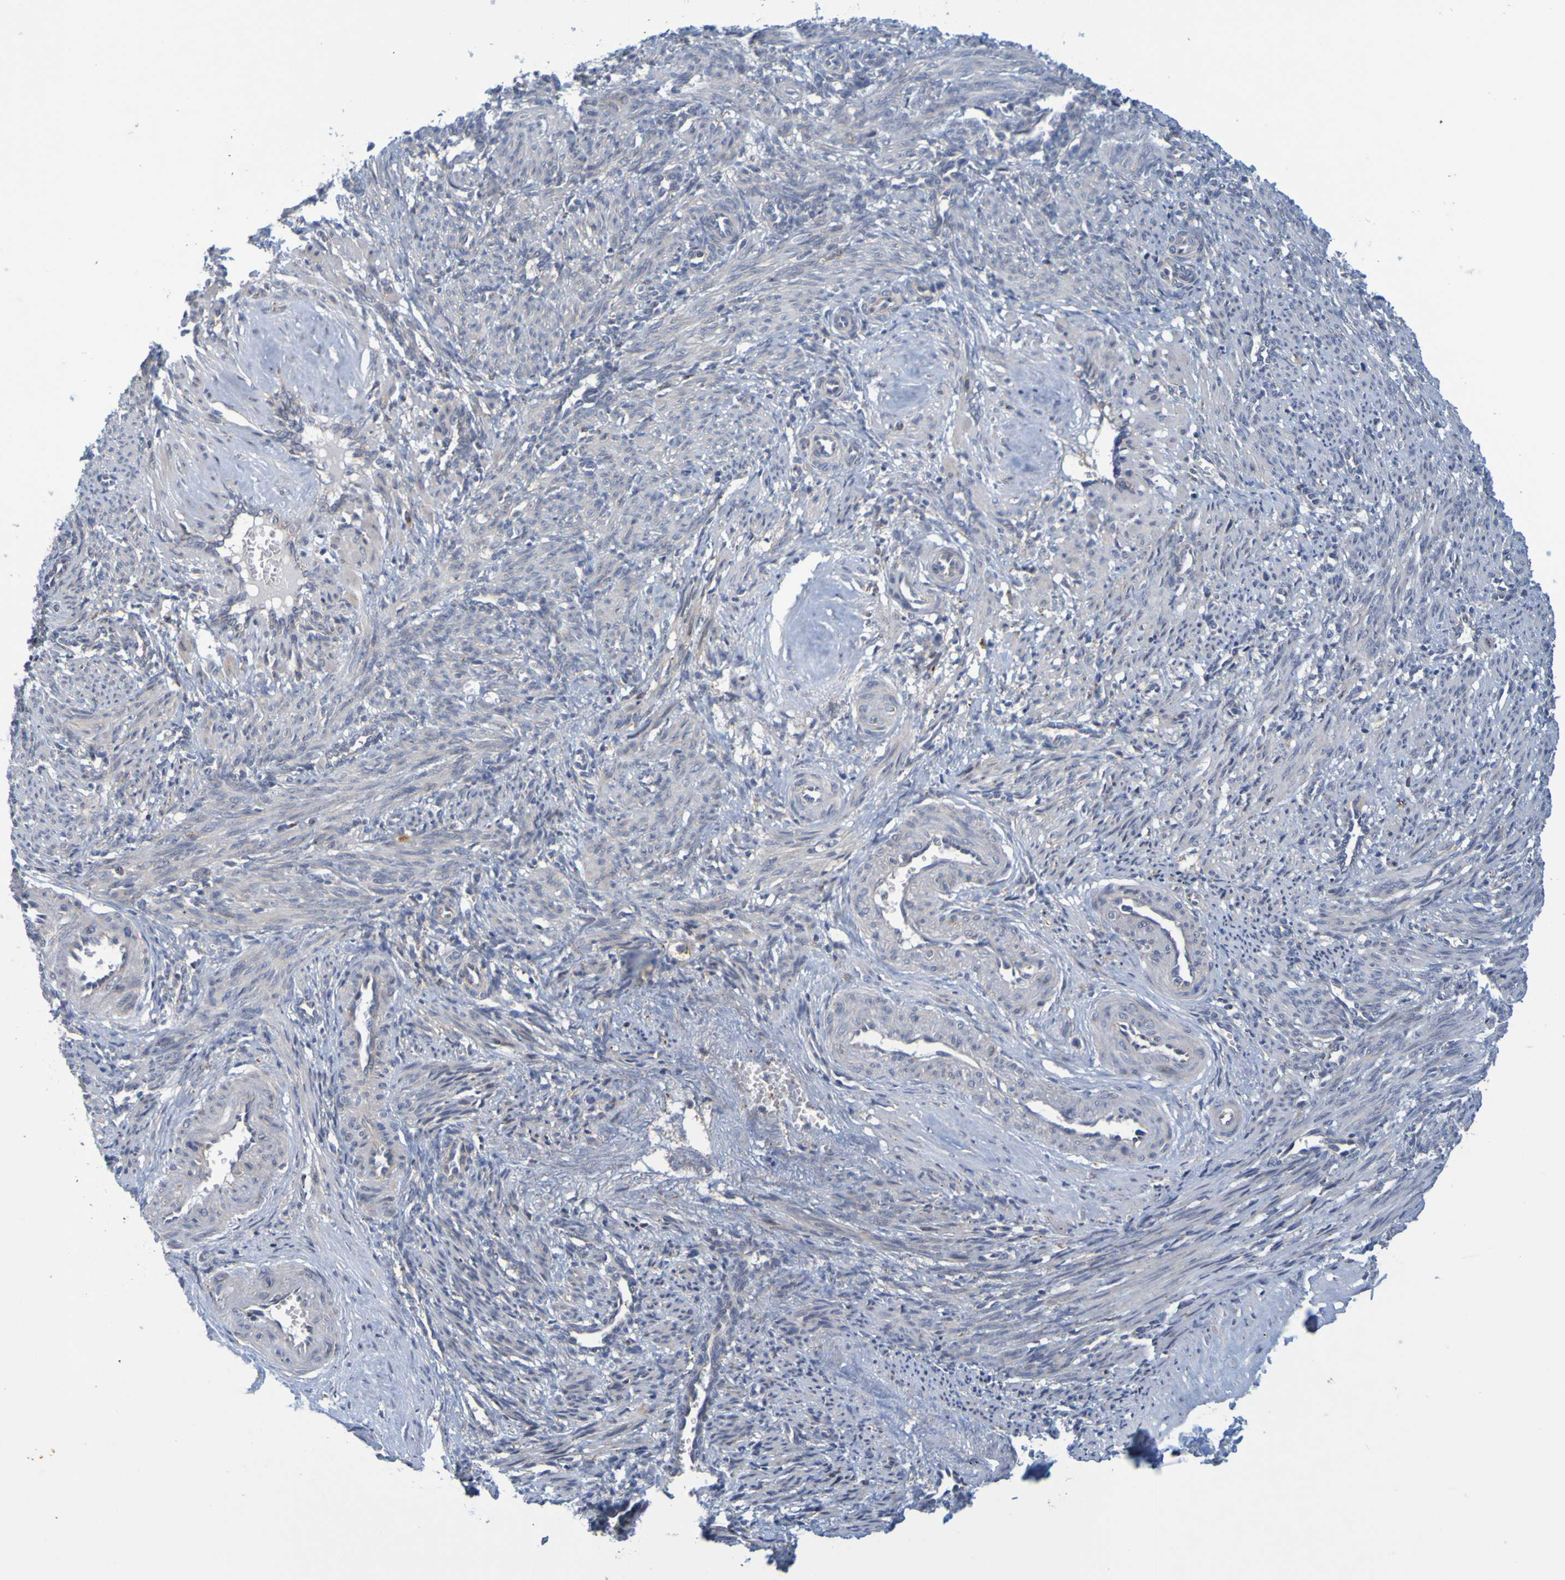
{"staining": {"intensity": "negative", "quantity": "none", "location": "none"}, "tissue": "smooth muscle", "cell_type": "Smooth muscle cells", "image_type": "normal", "snomed": [{"axis": "morphology", "description": "Normal tissue, NOS"}, {"axis": "topography", "description": "Endometrium"}], "caption": "Immunohistochemistry (IHC) micrograph of unremarkable human smooth muscle stained for a protein (brown), which reveals no positivity in smooth muscle cells.", "gene": "SIL1", "patient": {"sex": "female", "age": 33}}